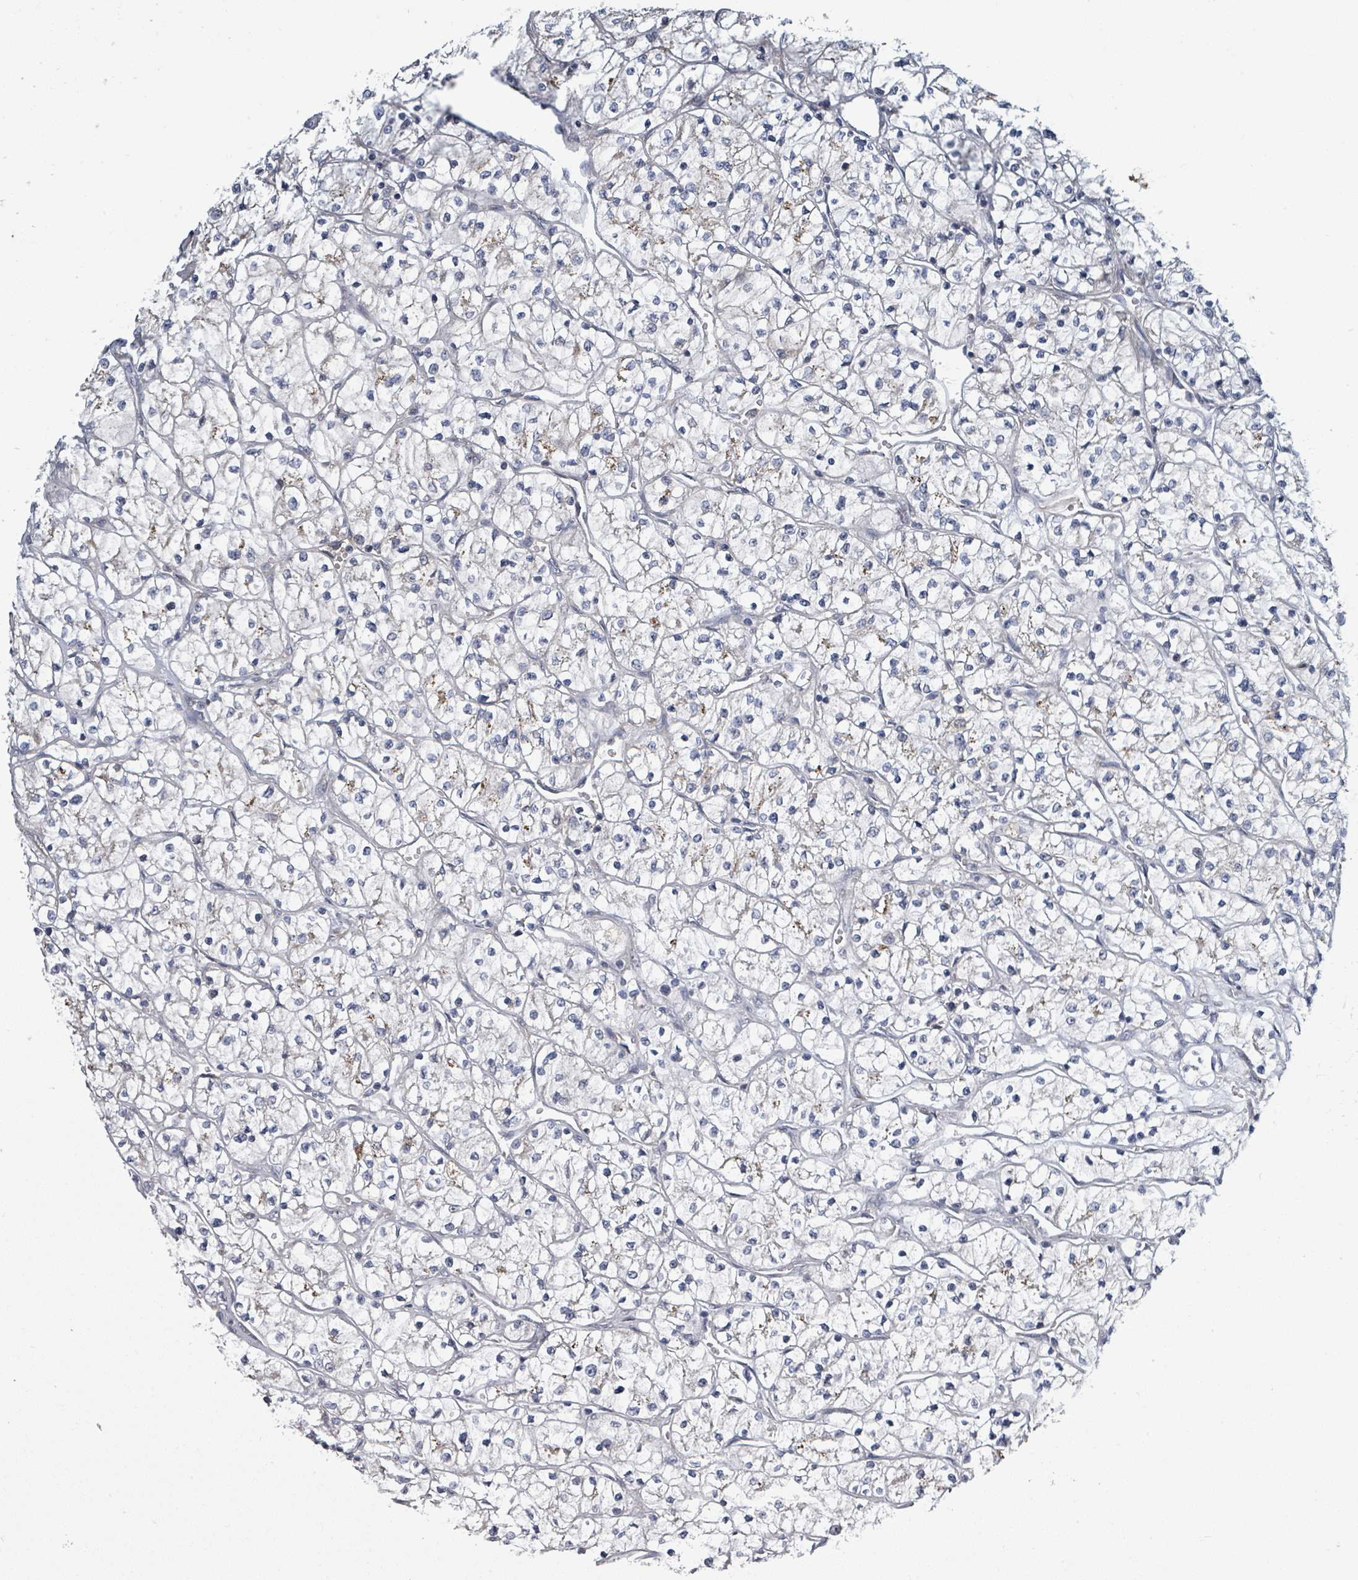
{"staining": {"intensity": "negative", "quantity": "none", "location": "none"}, "tissue": "renal cancer", "cell_type": "Tumor cells", "image_type": "cancer", "snomed": [{"axis": "morphology", "description": "Adenocarcinoma, NOS"}, {"axis": "topography", "description": "Kidney"}], "caption": "High magnification brightfield microscopy of renal cancer (adenocarcinoma) stained with DAB (3,3'-diaminobenzidine) (brown) and counterstained with hematoxylin (blue): tumor cells show no significant positivity.", "gene": "RAB33B", "patient": {"sex": "female", "age": 64}}